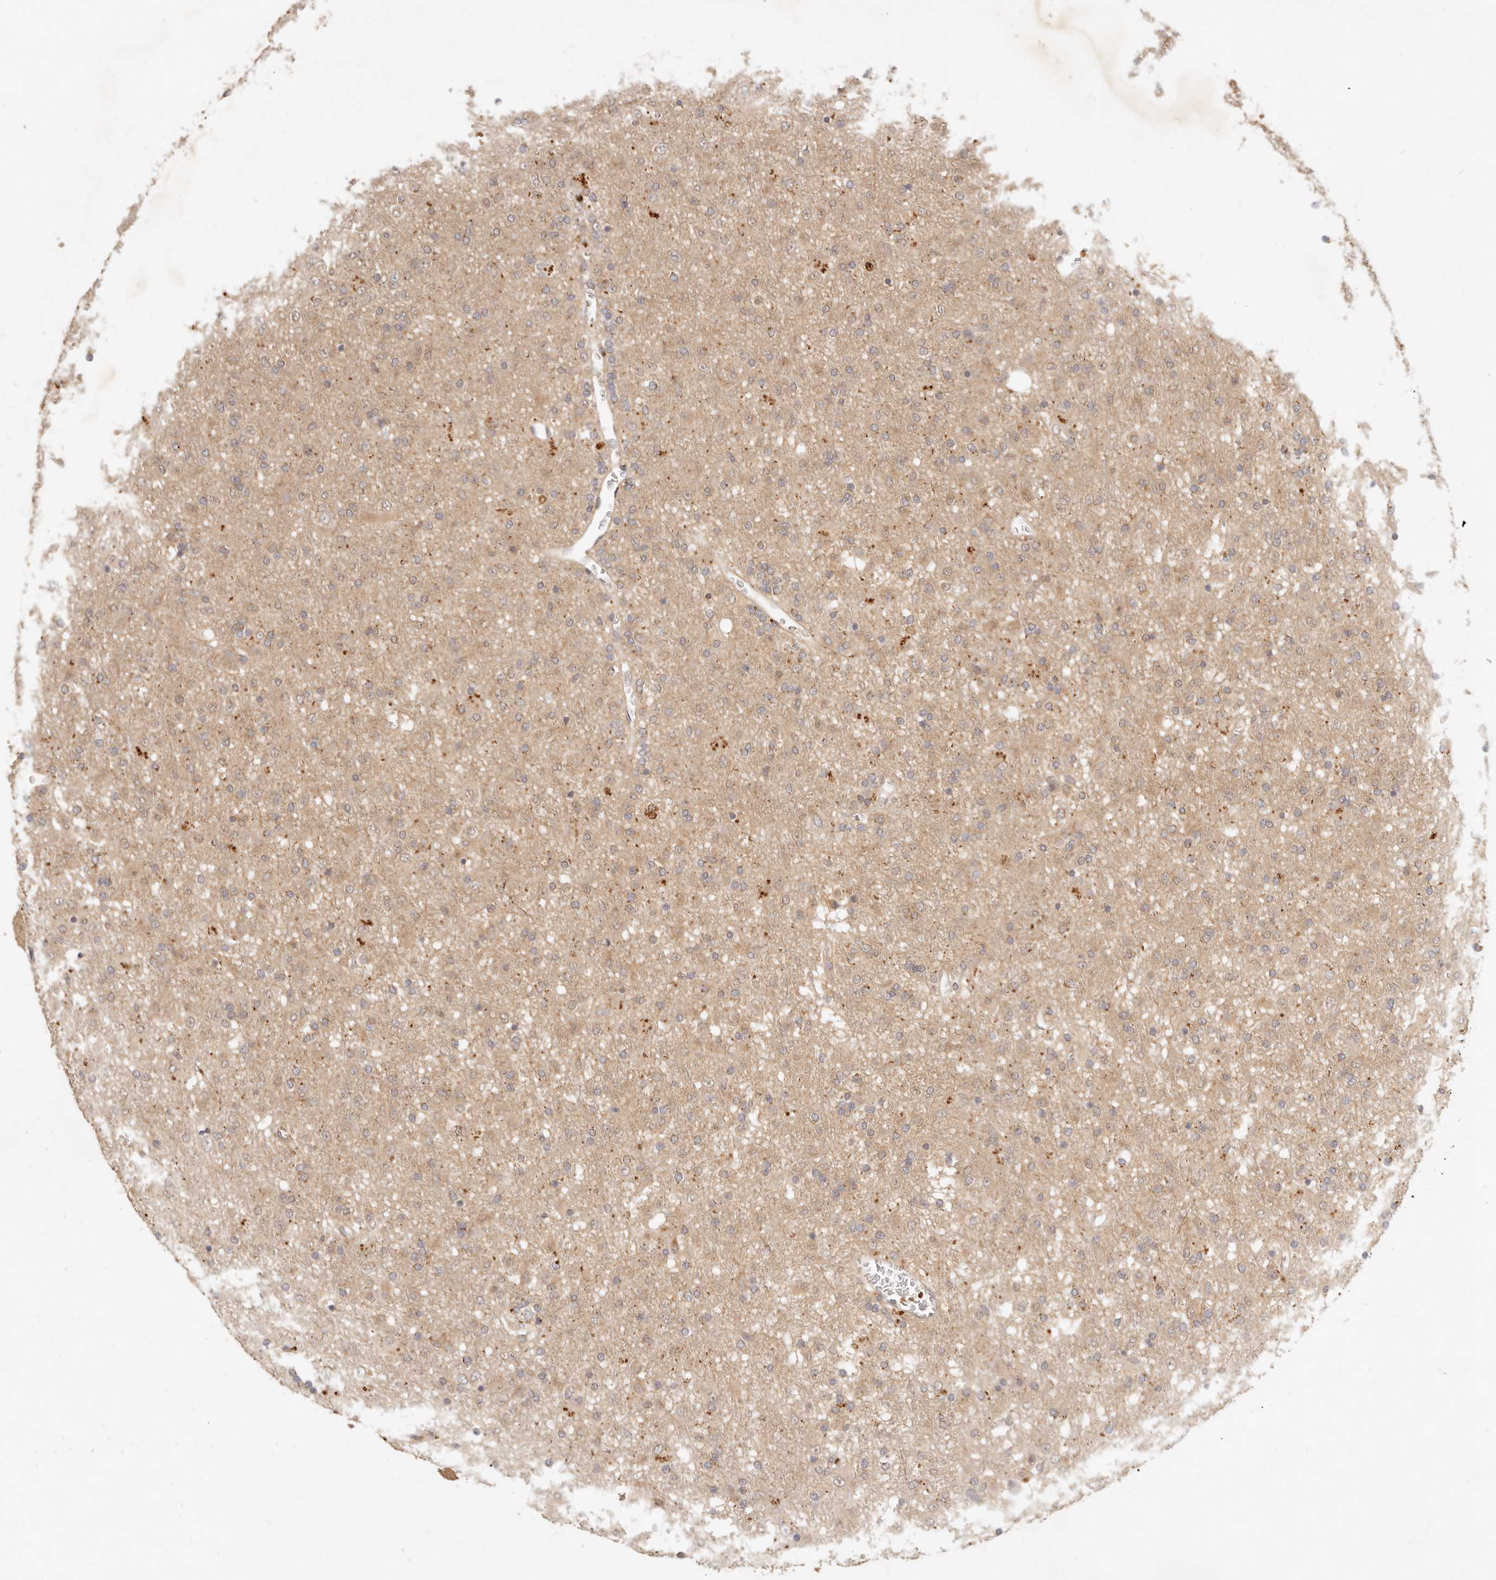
{"staining": {"intensity": "weak", "quantity": "25%-75%", "location": "cytoplasmic/membranous"}, "tissue": "glioma", "cell_type": "Tumor cells", "image_type": "cancer", "snomed": [{"axis": "morphology", "description": "Glioma, malignant, Low grade"}, {"axis": "topography", "description": "Brain"}], "caption": "Brown immunohistochemical staining in human glioma shows weak cytoplasmic/membranous expression in about 25%-75% of tumor cells.", "gene": "FREM2", "patient": {"sex": "male", "age": 65}}